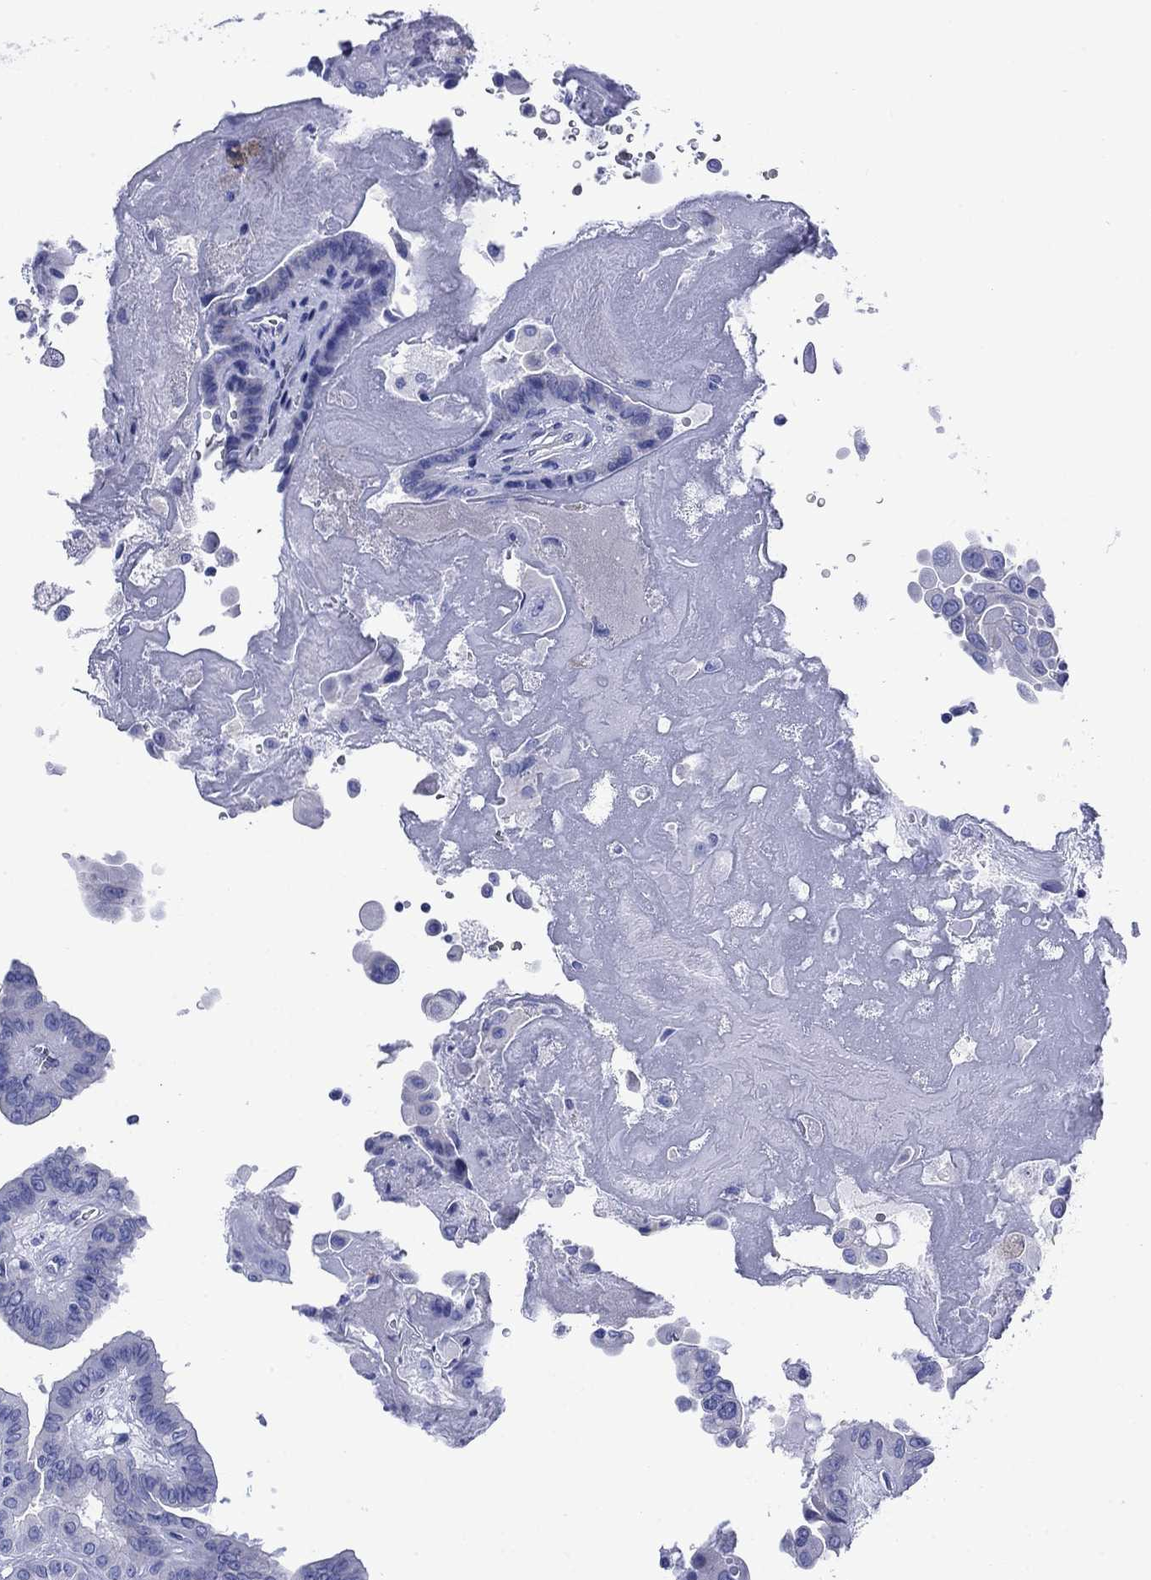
{"staining": {"intensity": "negative", "quantity": "none", "location": "none"}, "tissue": "thyroid cancer", "cell_type": "Tumor cells", "image_type": "cancer", "snomed": [{"axis": "morphology", "description": "Papillary adenocarcinoma, NOS"}, {"axis": "topography", "description": "Thyroid gland"}], "caption": "High power microscopy histopathology image of an immunohistochemistry photomicrograph of thyroid cancer (papillary adenocarcinoma), revealing no significant positivity in tumor cells. Nuclei are stained in blue.", "gene": "SLC1A2", "patient": {"sex": "female", "age": 37}}